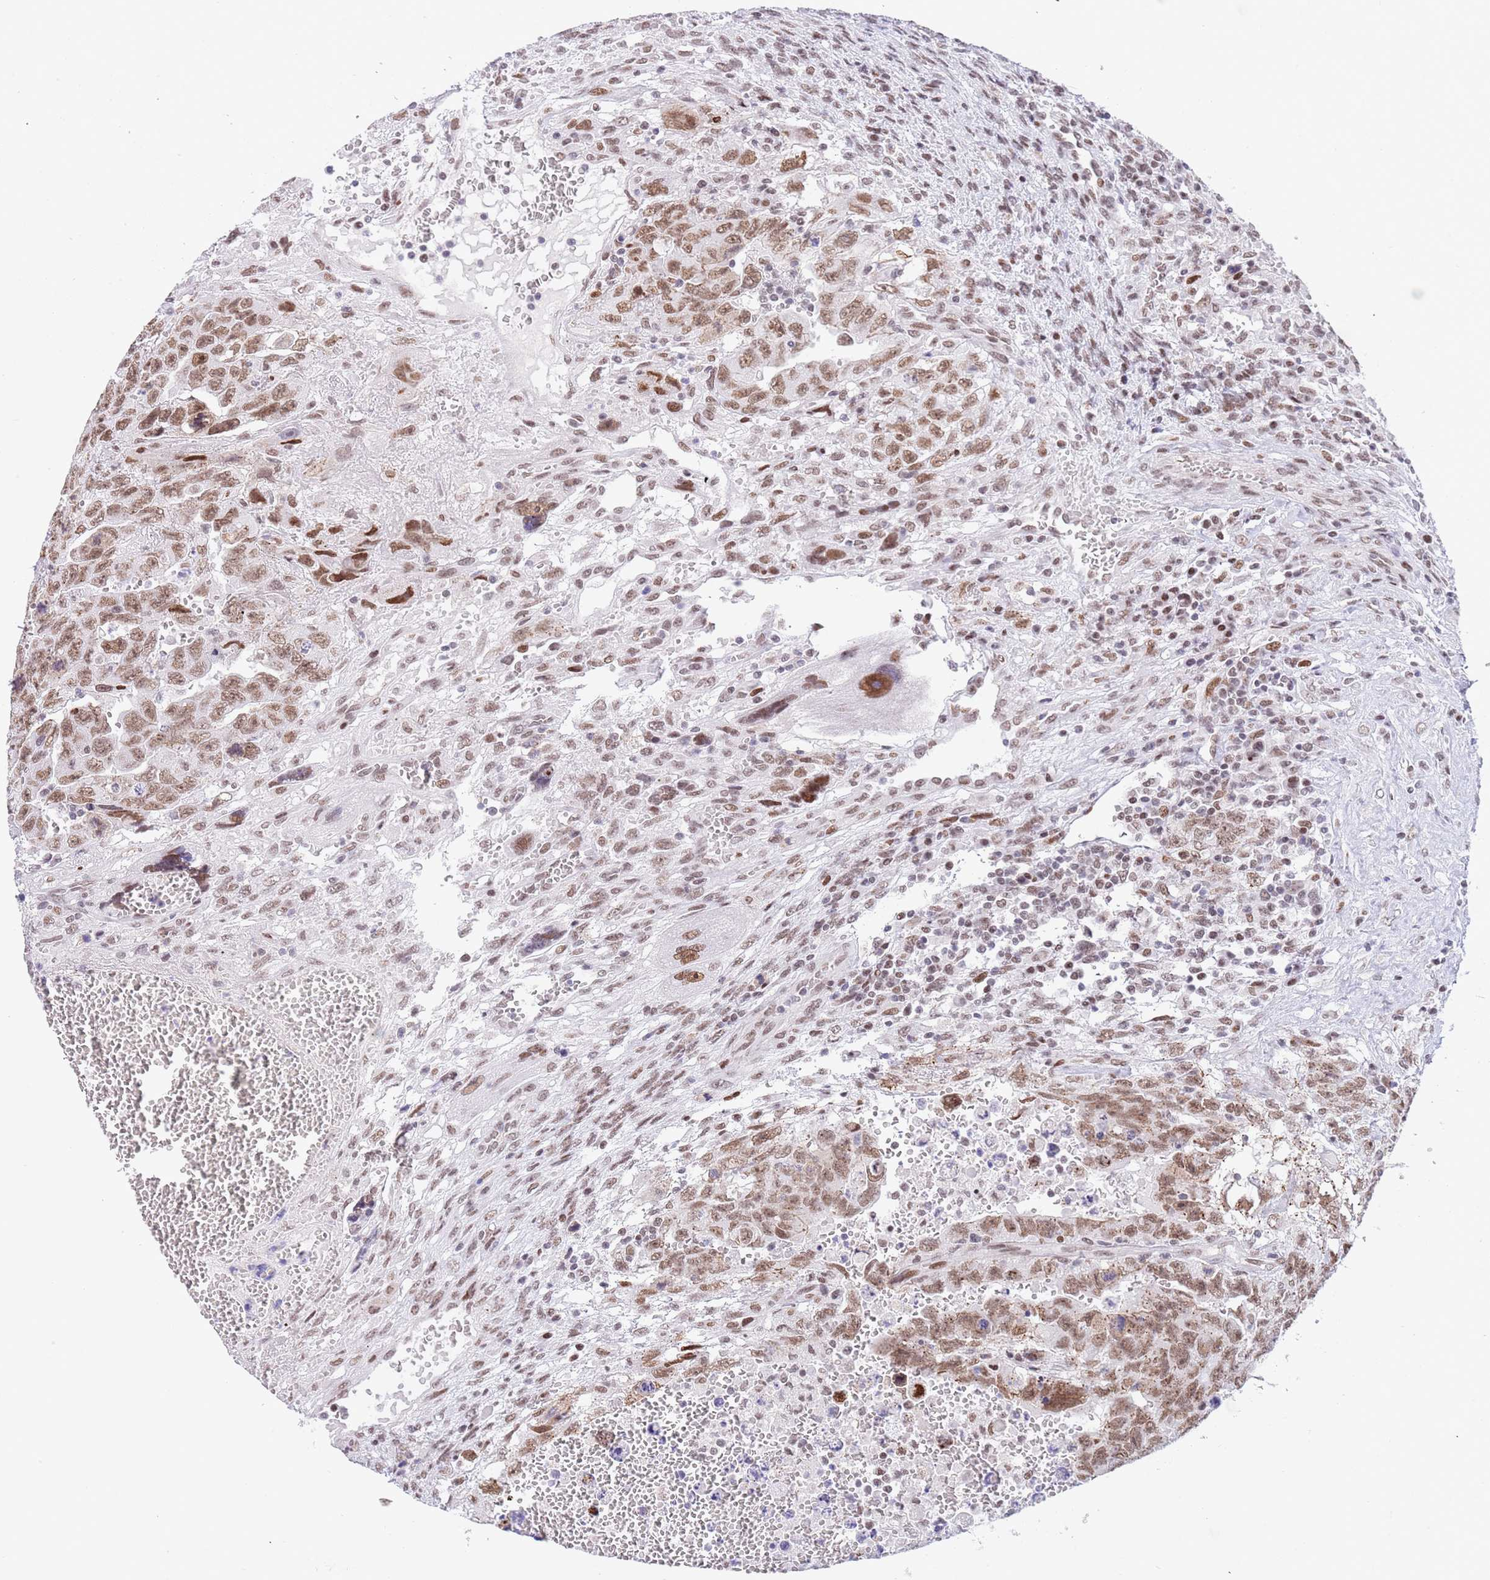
{"staining": {"intensity": "moderate", "quantity": ">75%", "location": "nuclear"}, "tissue": "testis cancer", "cell_type": "Tumor cells", "image_type": "cancer", "snomed": [{"axis": "morphology", "description": "Carcinoma, Embryonal, NOS"}, {"axis": "topography", "description": "Testis"}], "caption": "Immunohistochemistry (IHC) of human embryonal carcinoma (testis) shows medium levels of moderate nuclear positivity in approximately >75% of tumor cells.", "gene": "ZNF382", "patient": {"sex": "male", "age": 28}}